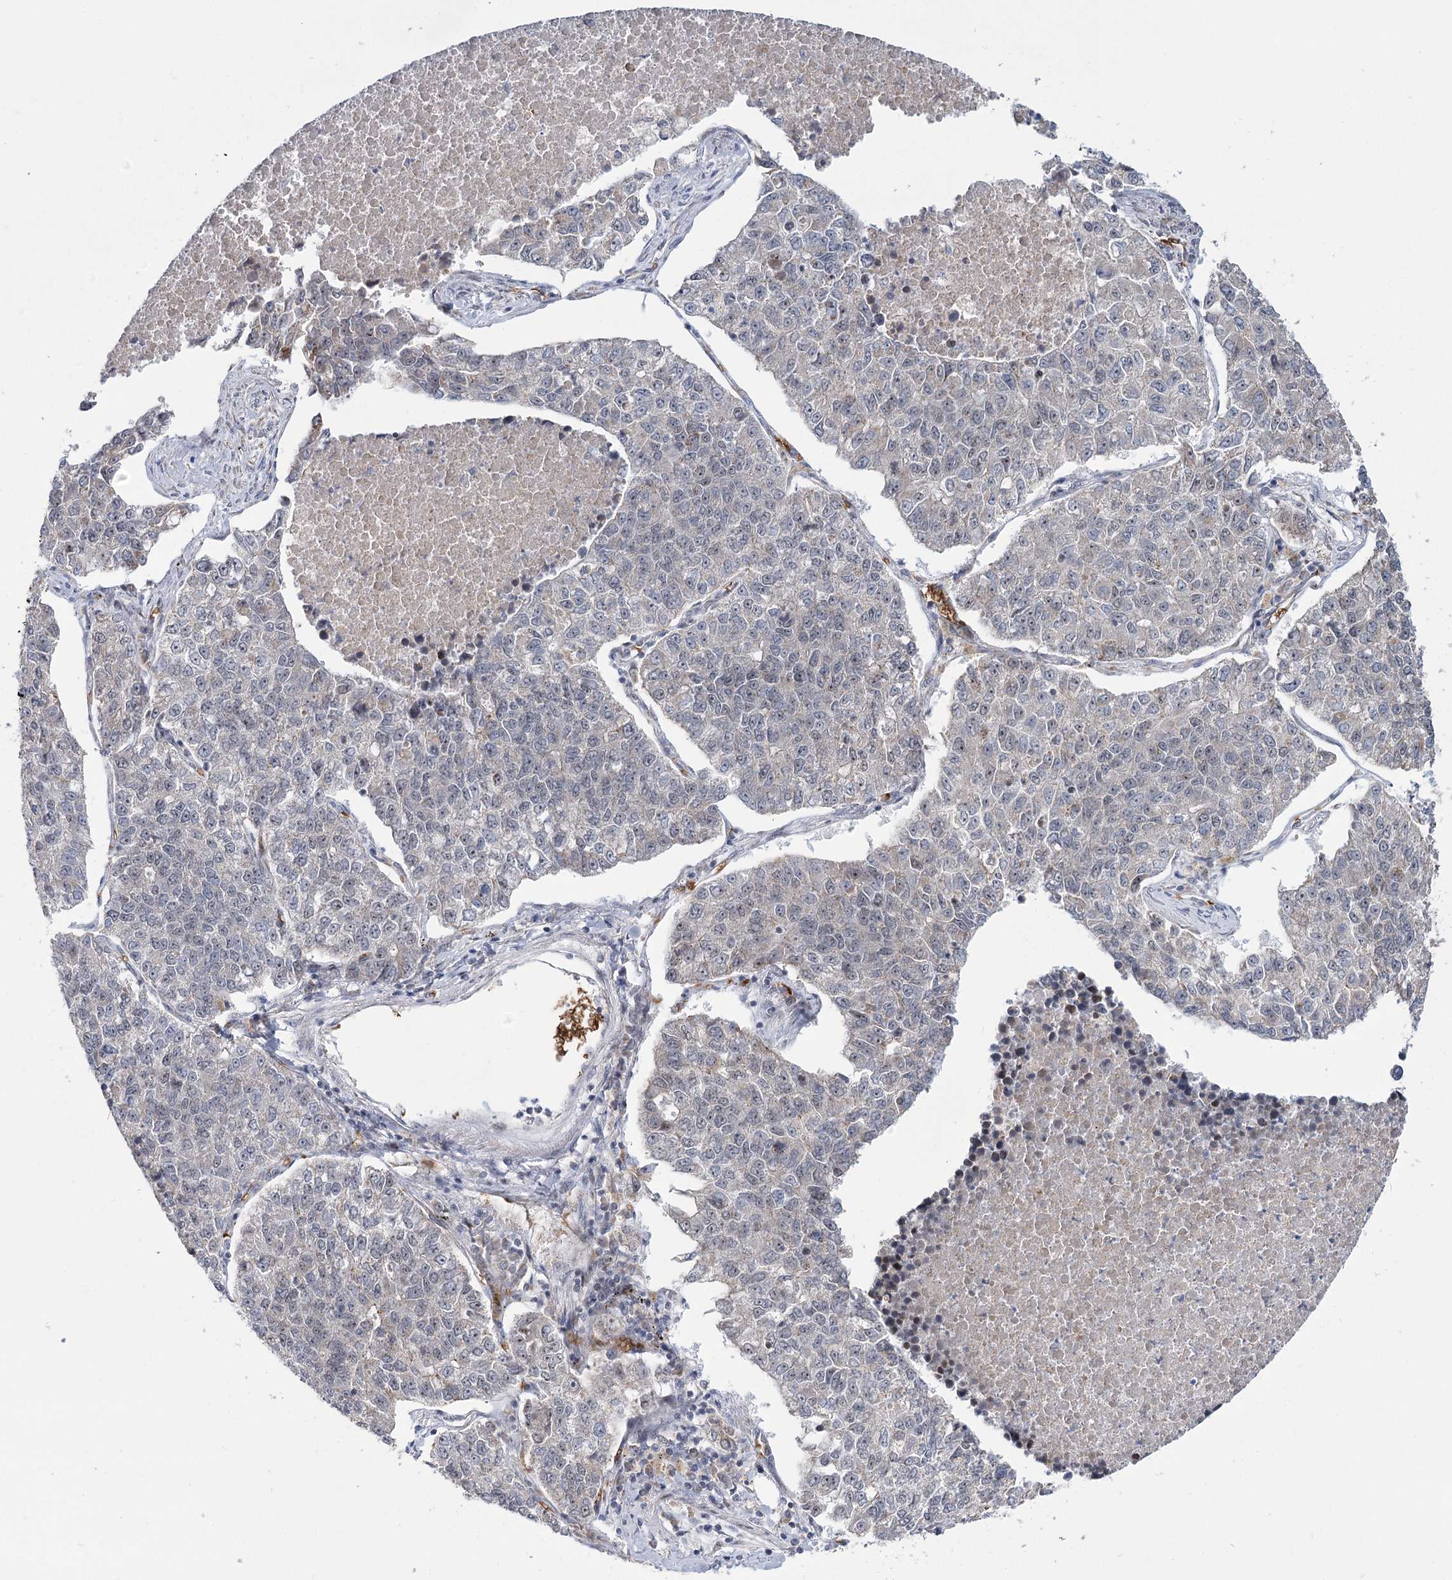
{"staining": {"intensity": "negative", "quantity": "none", "location": "none"}, "tissue": "lung cancer", "cell_type": "Tumor cells", "image_type": "cancer", "snomed": [{"axis": "morphology", "description": "Adenocarcinoma, NOS"}, {"axis": "topography", "description": "Lung"}], "caption": "A photomicrograph of human lung adenocarcinoma is negative for staining in tumor cells. (DAB (3,3'-diaminobenzidine) immunohistochemistry with hematoxylin counter stain).", "gene": "NSMCE4A", "patient": {"sex": "male", "age": 49}}